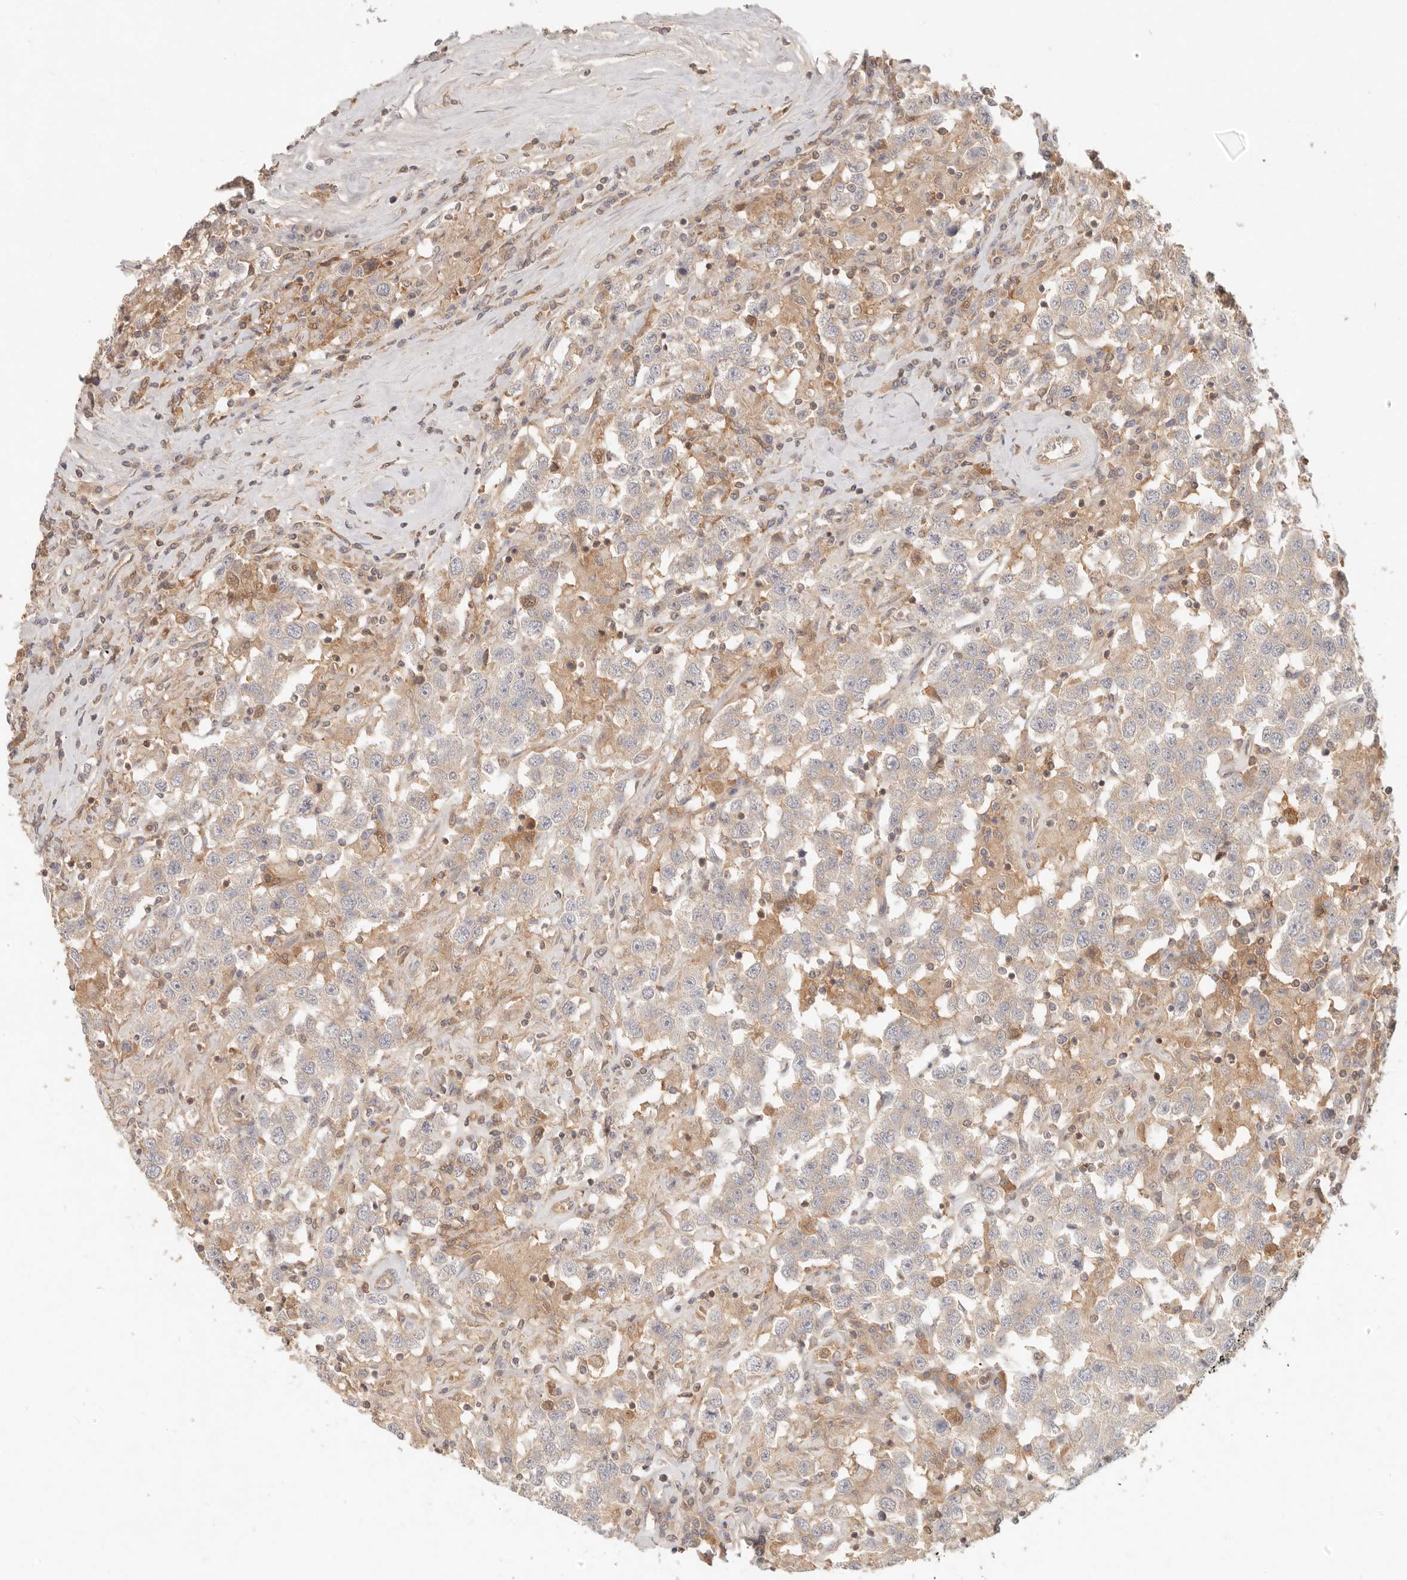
{"staining": {"intensity": "weak", "quantity": ">75%", "location": "cytoplasmic/membranous"}, "tissue": "testis cancer", "cell_type": "Tumor cells", "image_type": "cancer", "snomed": [{"axis": "morphology", "description": "Seminoma, NOS"}, {"axis": "topography", "description": "Testis"}], "caption": "Human testis cancer (seminoma) stained with a brown dye exhibits weak cytoplasmic/membranous positive staining in approximately >75% of tumor cells.", "gene": "NECAP2", "patient": {"sex": "male", "age": 41}}